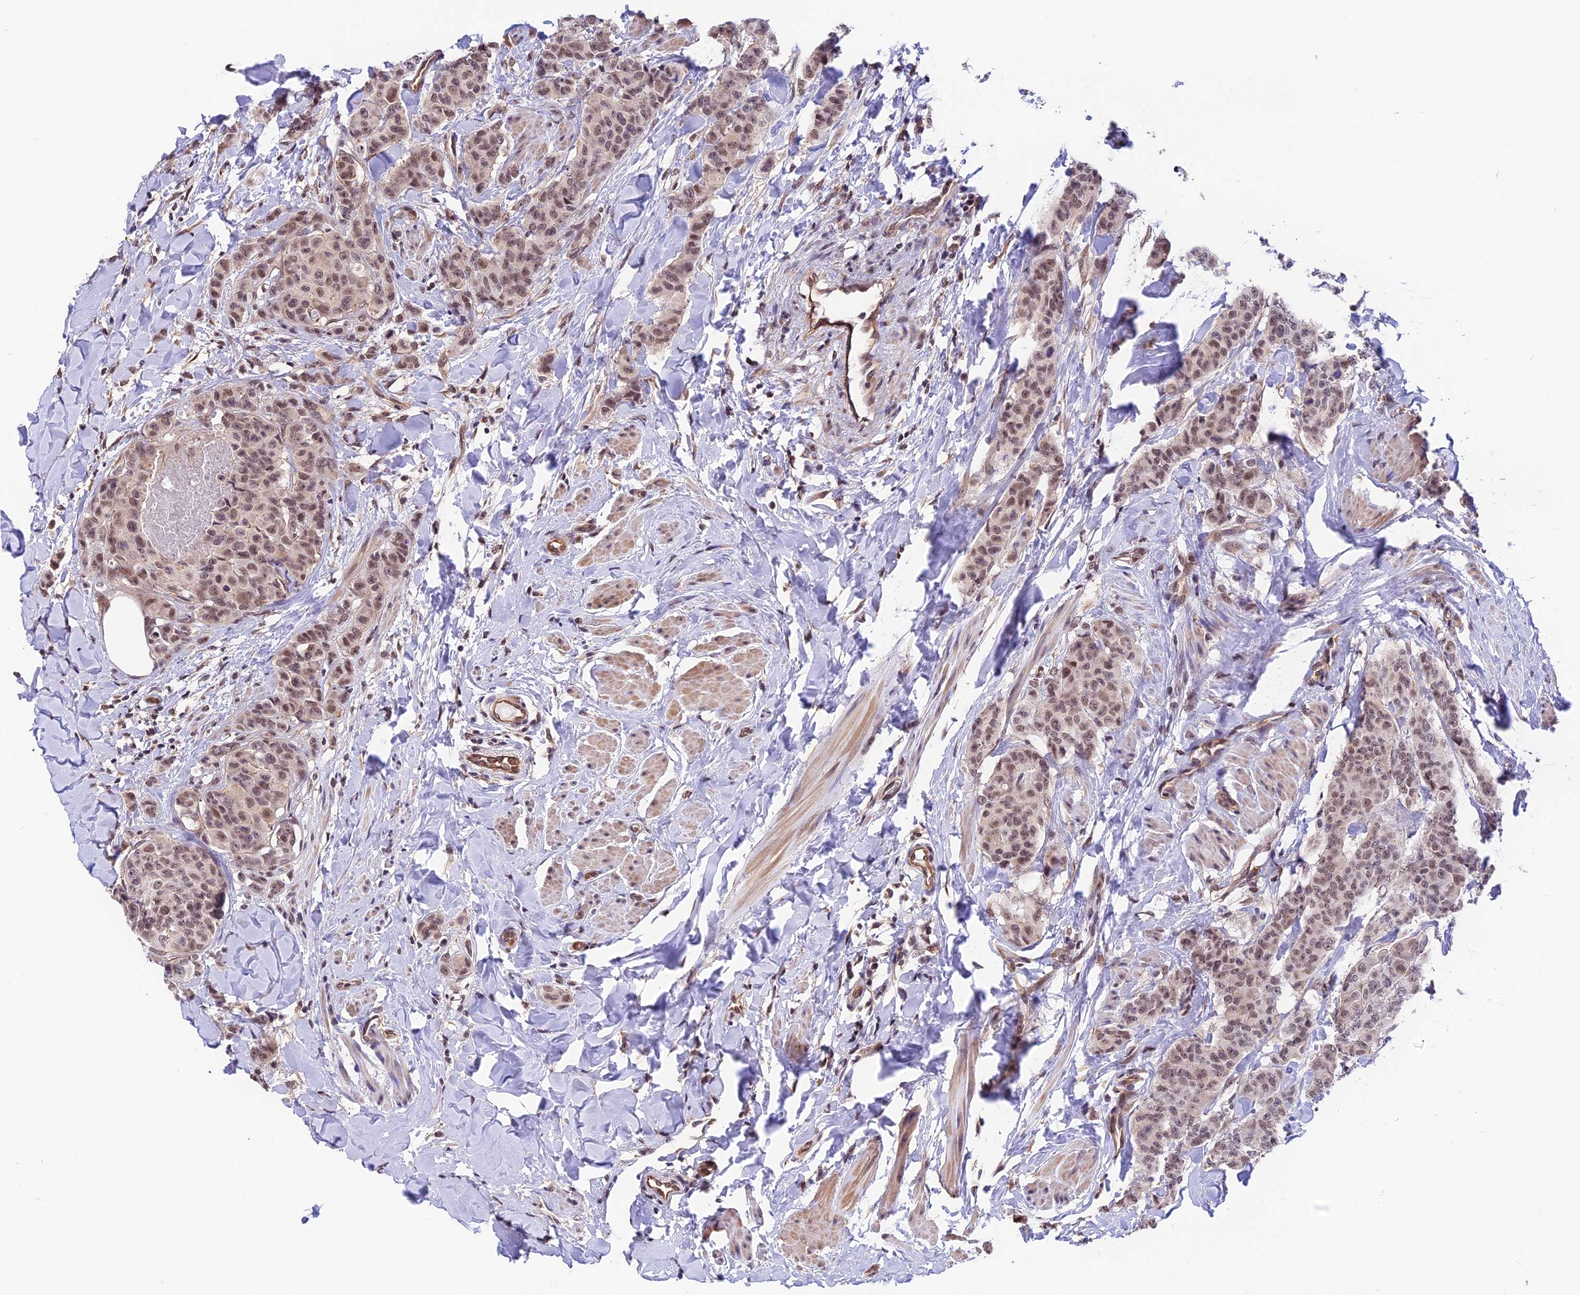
{"staining": {"intensity": "moderate", "quantity": ">75%", "location": "nuclear"}, "tissue": "breast cancer", "cell_type": "Tumor cells", "image_type": "cancer", "snomed": [{"axis": "morphology", "description": "Duct carcinoma"}, {"axis": "topography", "description": "Breast"}], "caption": "This micrograph shows IHC staining of human breast intraductal carcinoma, with medium moderate nuclear positivity in approximately >75% of tumor cells.", "gene": "ZC3H4", "patient": {"sex": "female", "age": 40}}